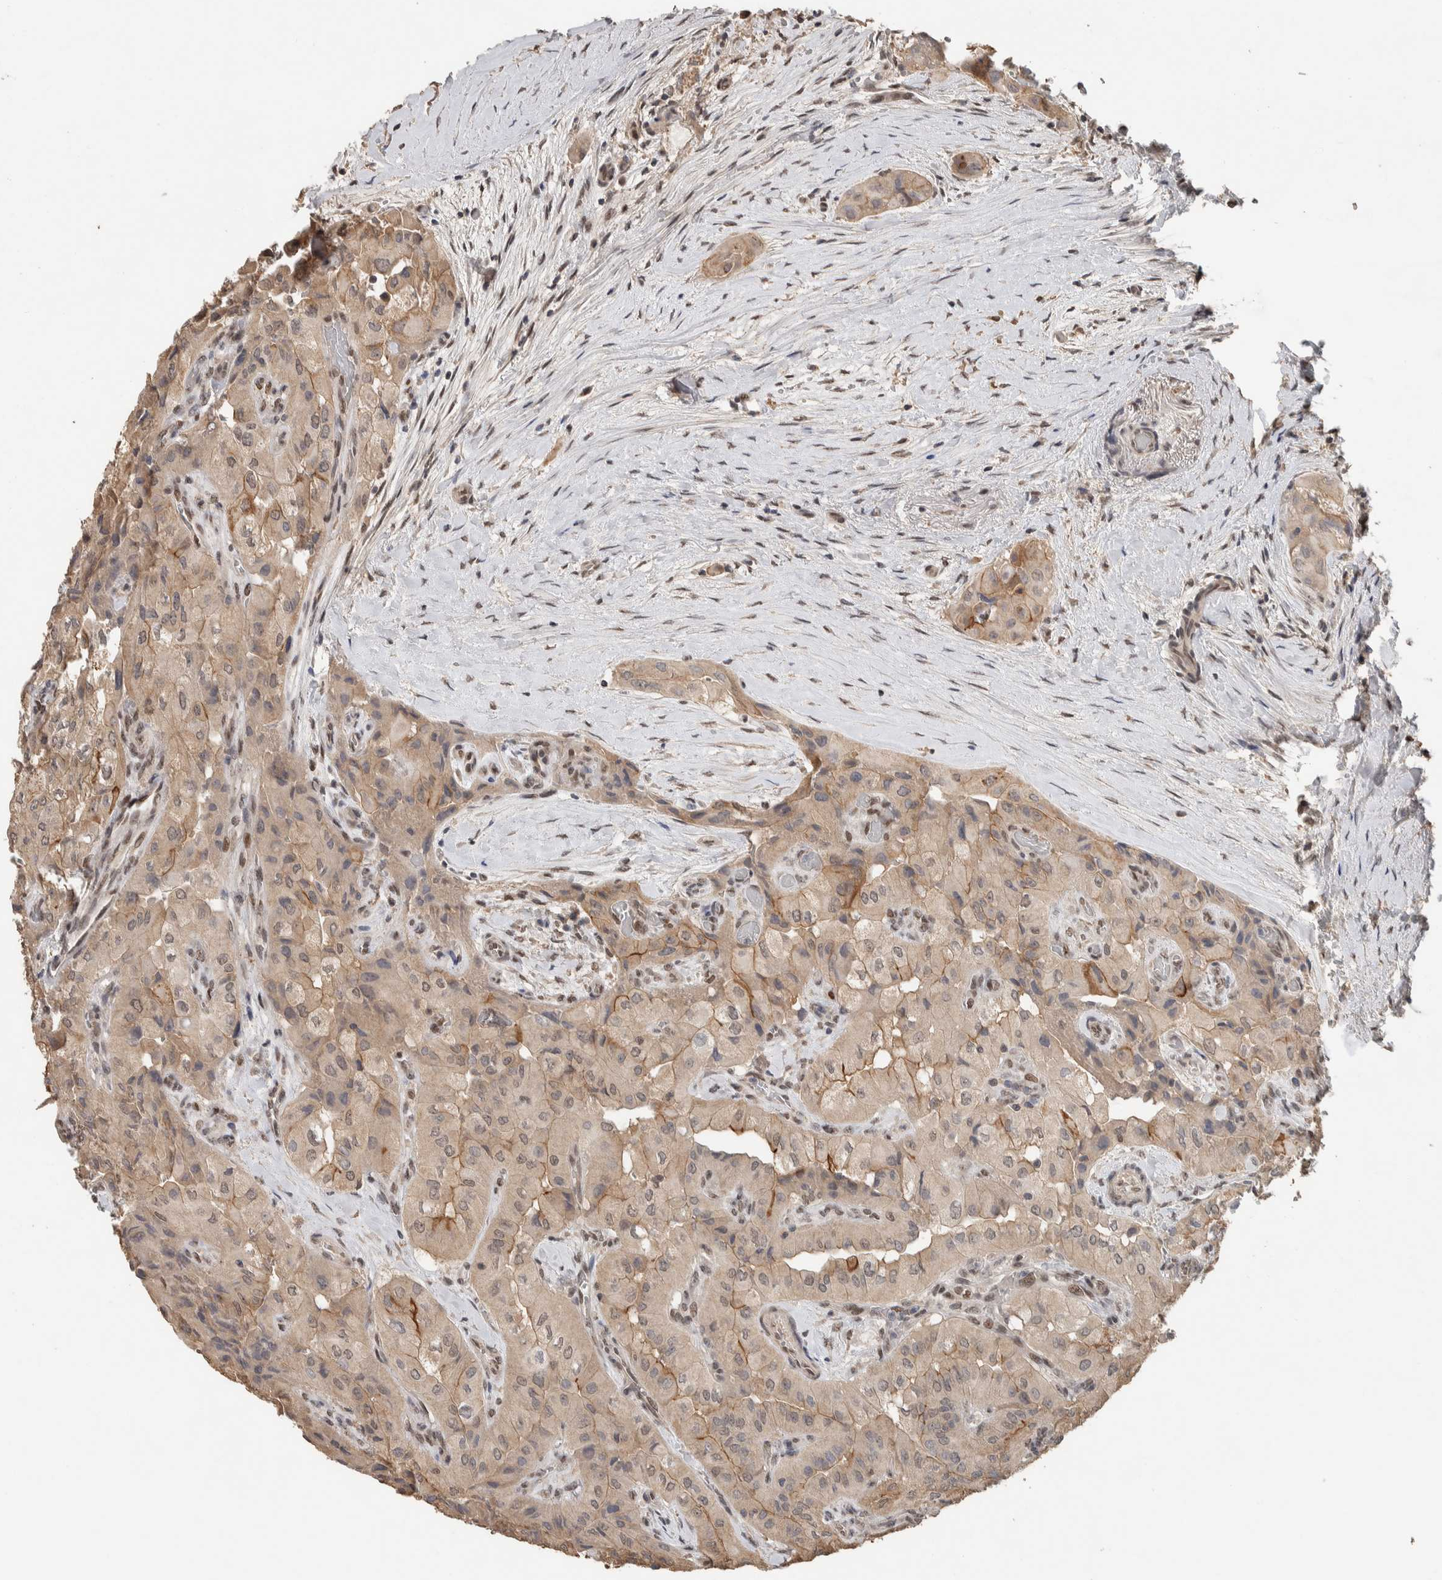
{"staining": {"intensity": "weak", "quantity": ">75%", "location": "cytoplasmic/membranous"}, "tissue": "thyroid cancer", "cell_type": "Tumor cells", "image_type": "cancer", "snomed": [{"axis": "morphology", "description": "Papillary adenocarcinoma, NOS"}, {"axis": "topography", "description": "Thyroid gland"}], "caption": "Immunohistochemical staining of thyroid papillary adenocarcinoma exhibits low levels of weak cytoplasmic/membranous protein positivity in about >75% of tumor cells.", "gene": "CYSRT1", "patient": {"sex": "female", "age": 59}}